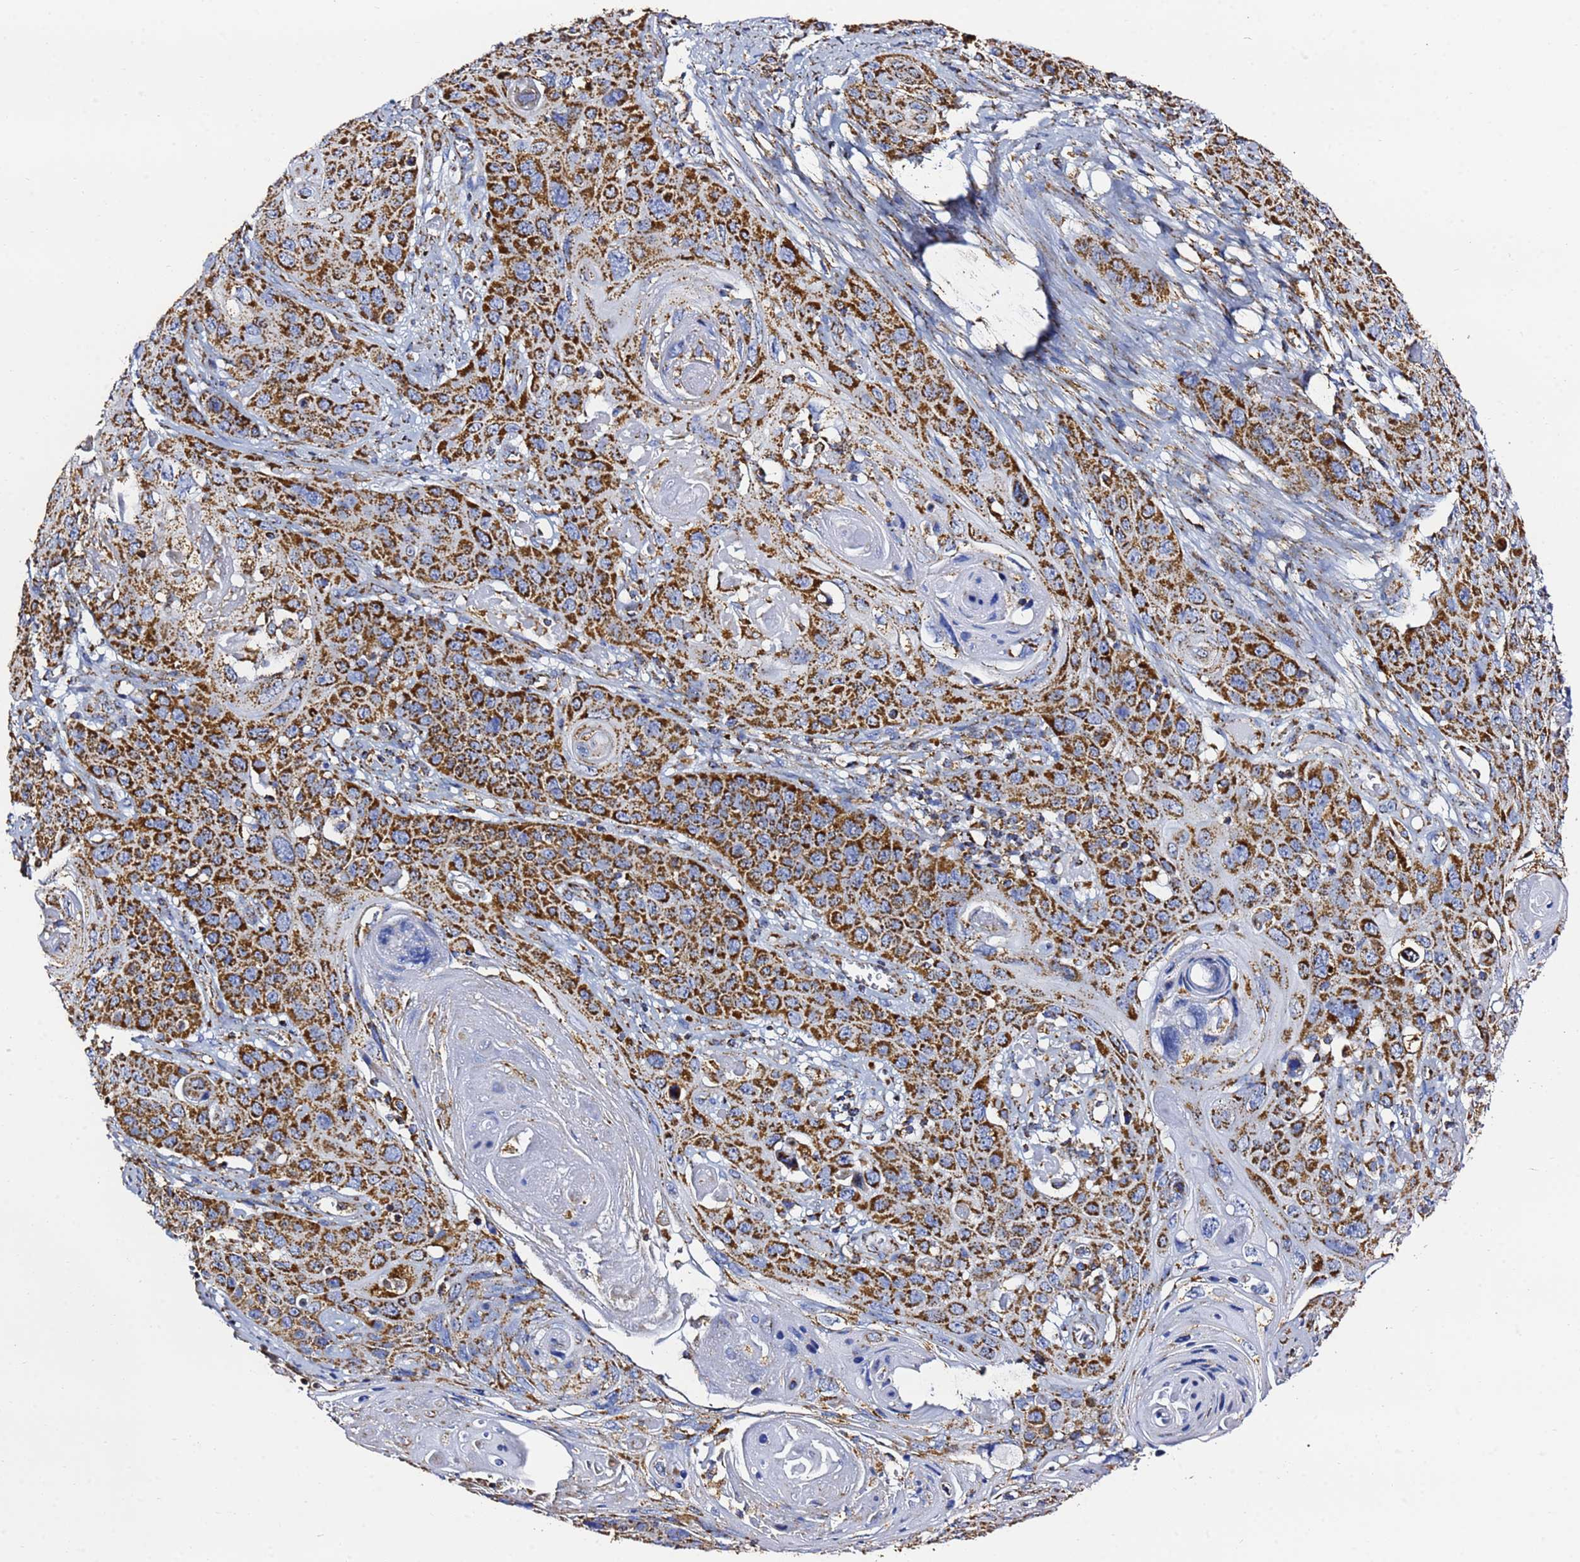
{"staining": {"intensity": "strong", "quantity": ">75%", "location": "cytoplasmic/membranous"}, "tissue": "skin cancer", "cell_type": "Tumor cells", "image_type": "cancer", "snomed": [{"axis": "morphology", "description": "Squamous cell carcinoma, NOS"}, {"axis": "topography", "description": "Skin"}], "caption": "Skin squamous cell carcinoma stained for a protein (brown) exhibits strong cytoplasmic/membranous positive staining in approximately >75% of tumor cells.", "gene": "PHB2", "patient": {"sex": "male", "age": 55}}